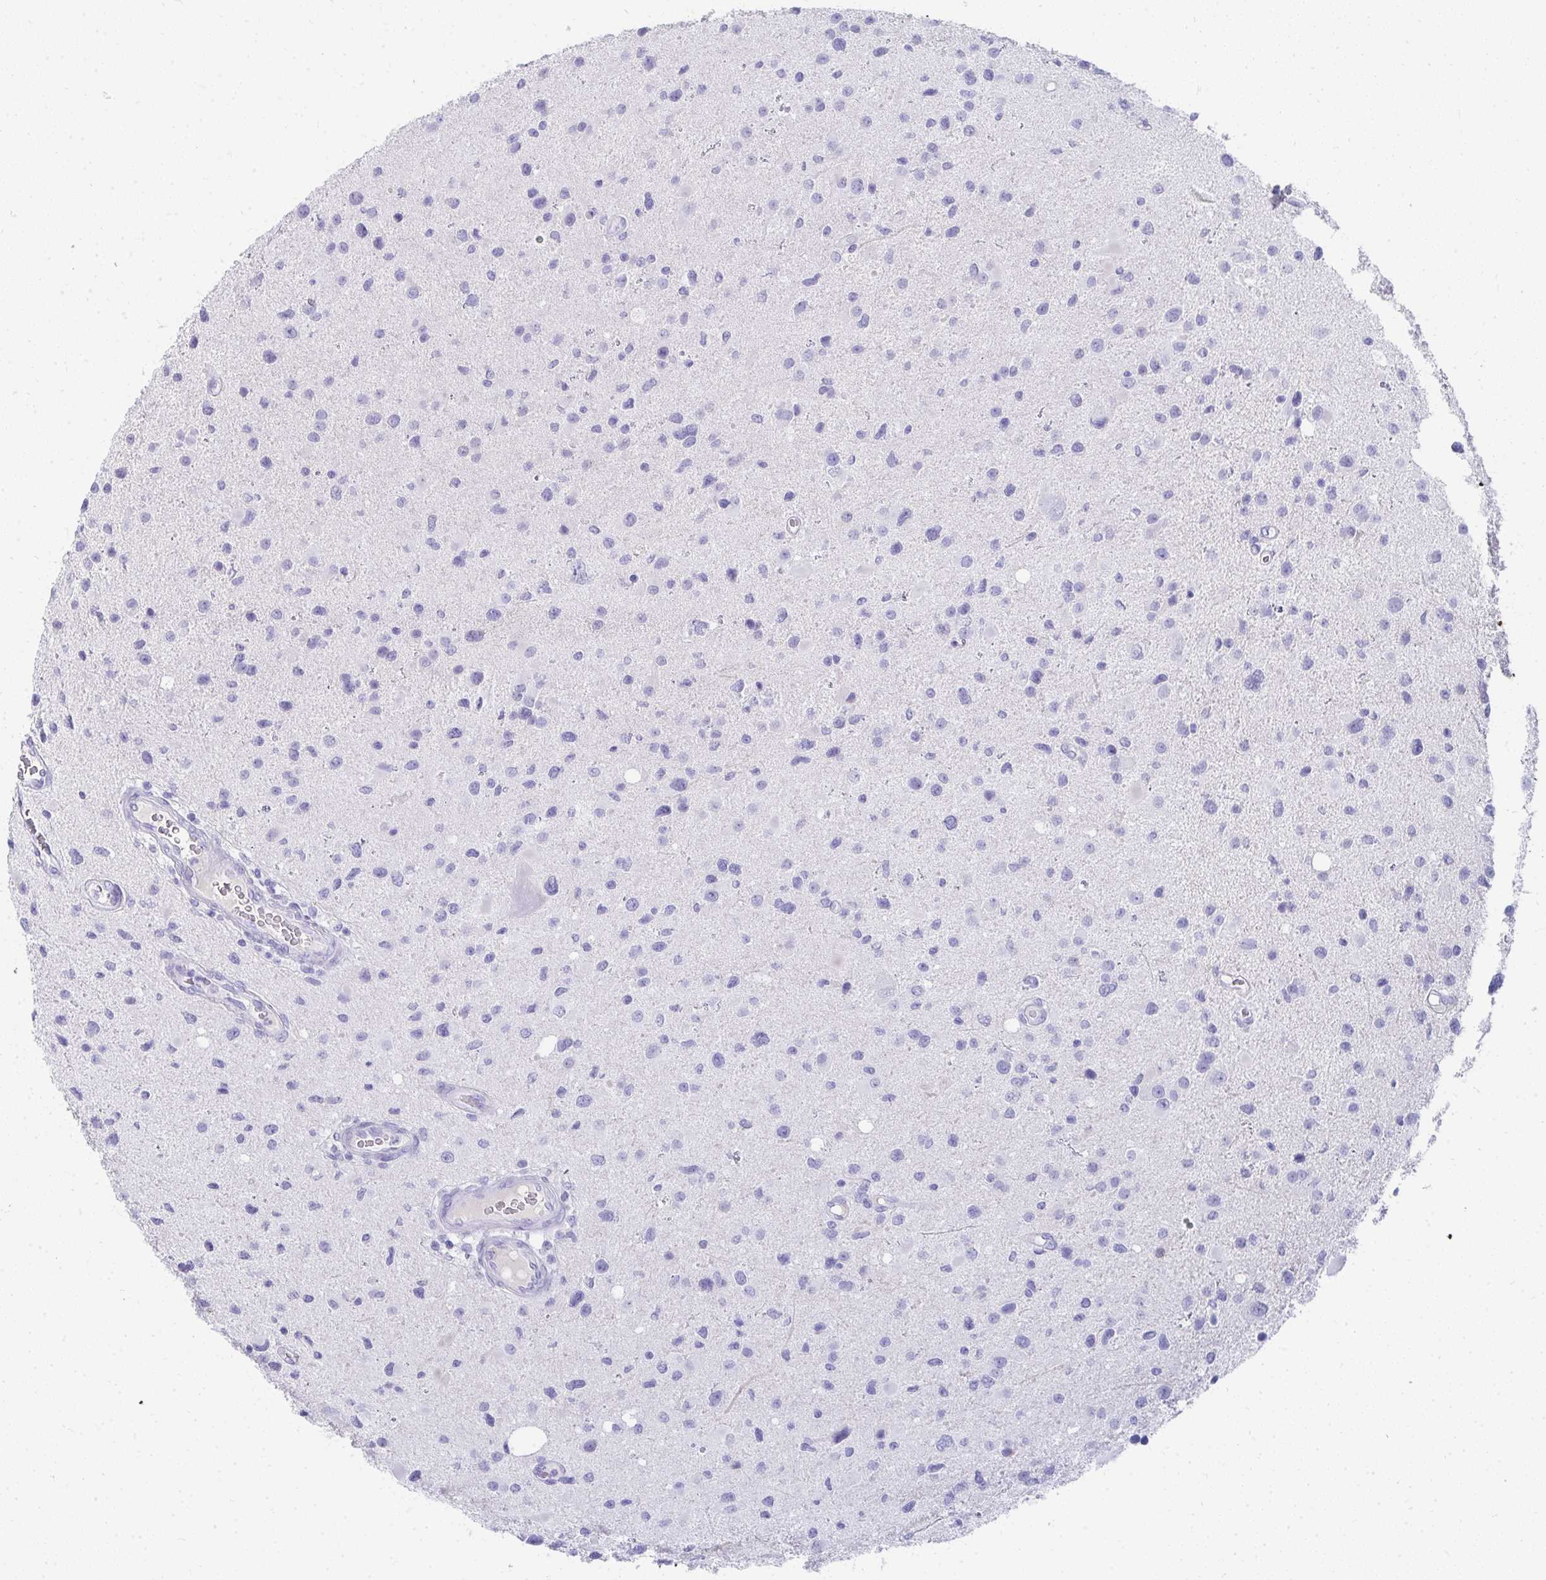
{"staining": {"intensity": "negative", "quantity": "none", "location": "none"}, "tissue": "glioma", "cell_type": "Tumor cells", "image_type": "cancer", "snomed": [{"axis": "morphology", "description": "Glioma, malignant, Low grade"}, {"axis": "topography", "description": "Brain"}], "caption": "Photomicrograph shows no significant protein expression in tumor cells of malignant glioma (low-grade).", "gene": "TNNT1", "patient": {"sex": "female", "age": 32}}